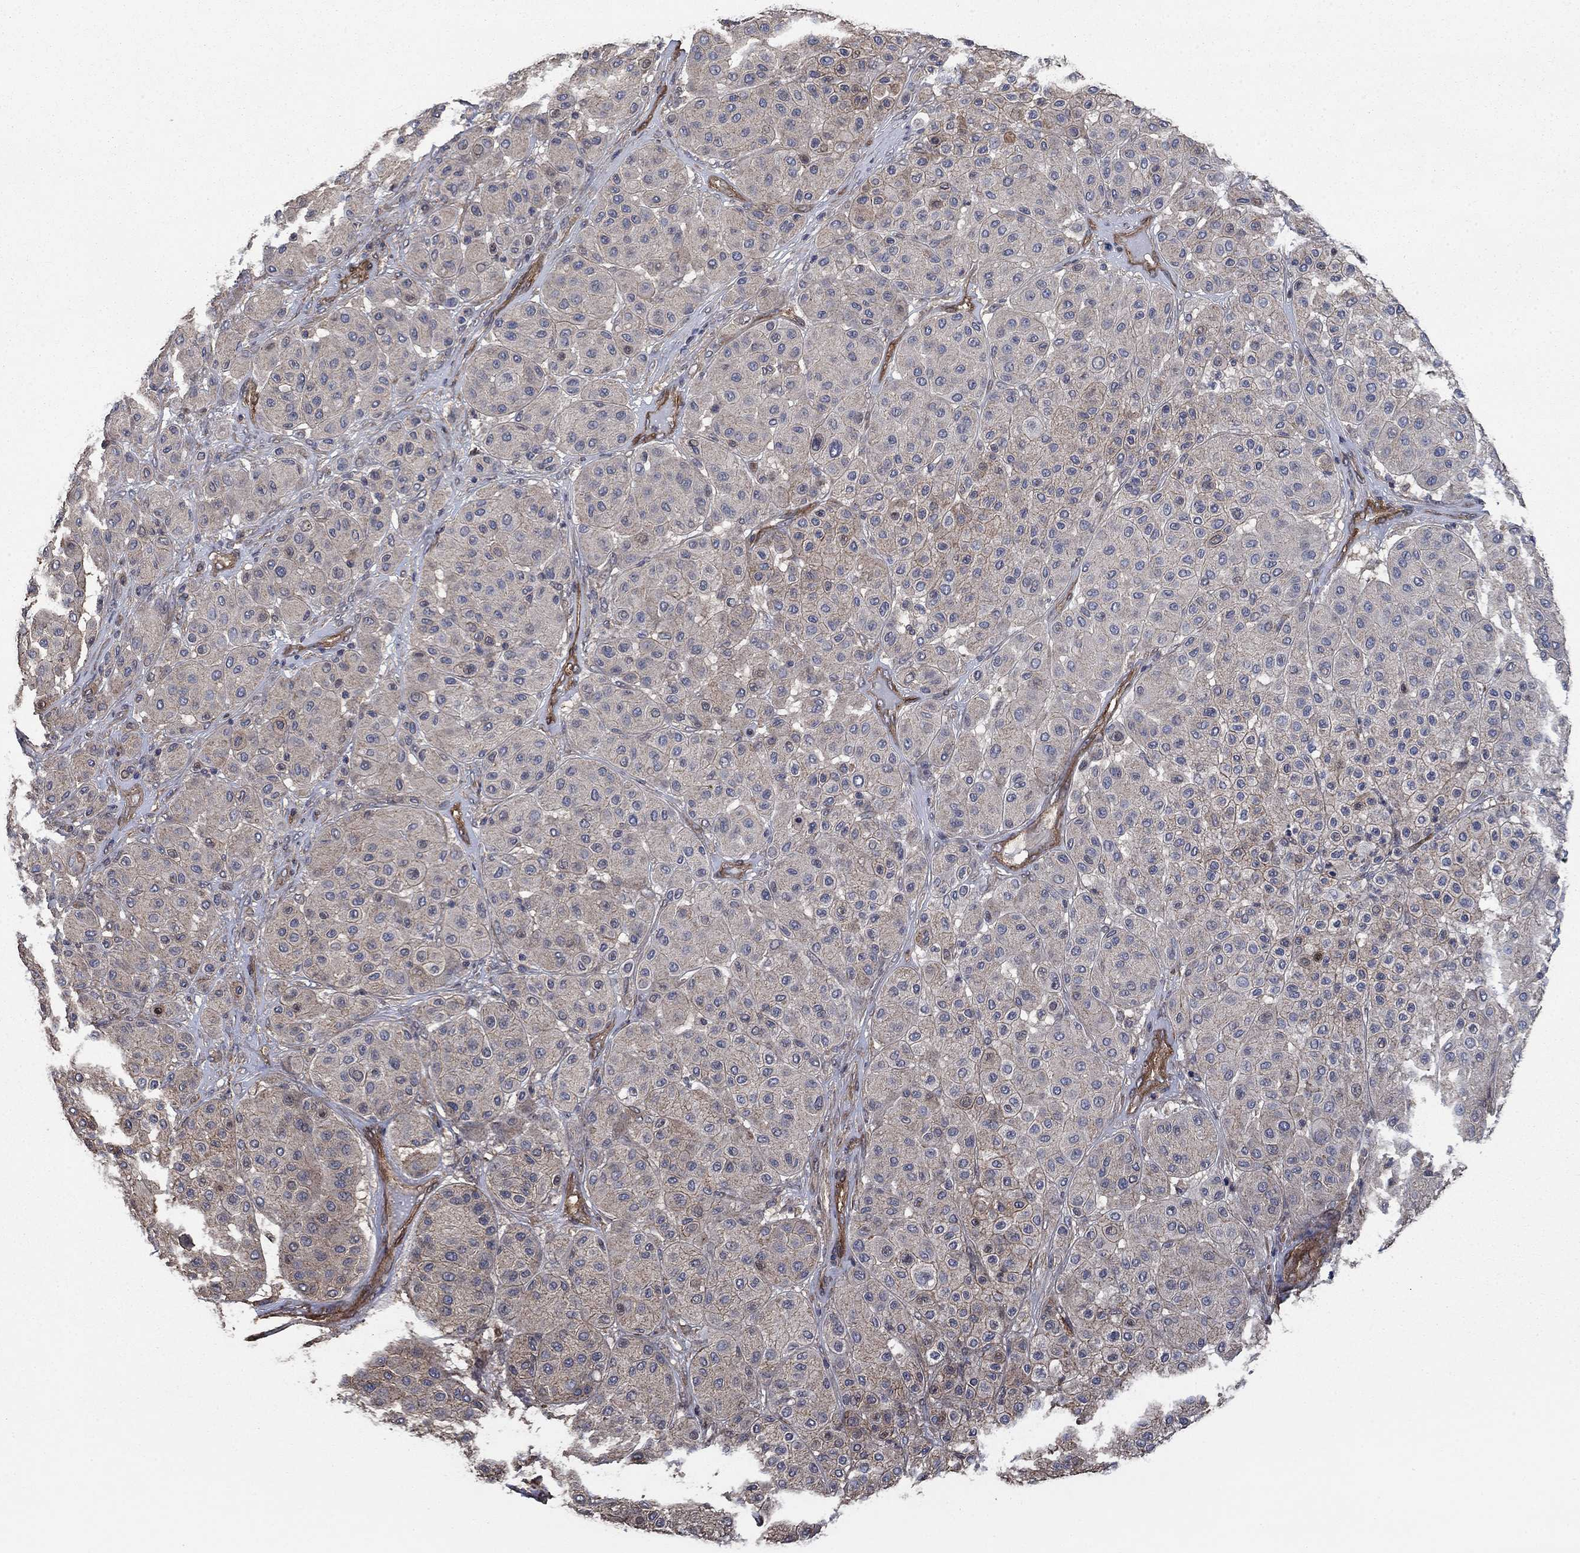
{"staining": {"intensity": "weak", "quantity": "<25%", "location": "cytoplasmic/membranous"}, "tissue": "melanoma", "cell_type": "Tumor cells", "image_type": "cancer", "snomed": [{"axis": "morphology", "description": "Malignant melanoma, Metastatic site"}, {"axis": "topography", "description": "Smooth muscle"}], "caption": "A high-resolution photomicrograph shows IHC staining of malignant melanoma (metastatic site), which demonstrates no significant expression in tumor cells. Brightfield microscopy of immunohistochemistry (IHC) stained with DAB (brown) and hematoxylin (blue), captured at high magnification.", "gene": "PDE3A", "patient": {"sex": "male", "age": 41}}